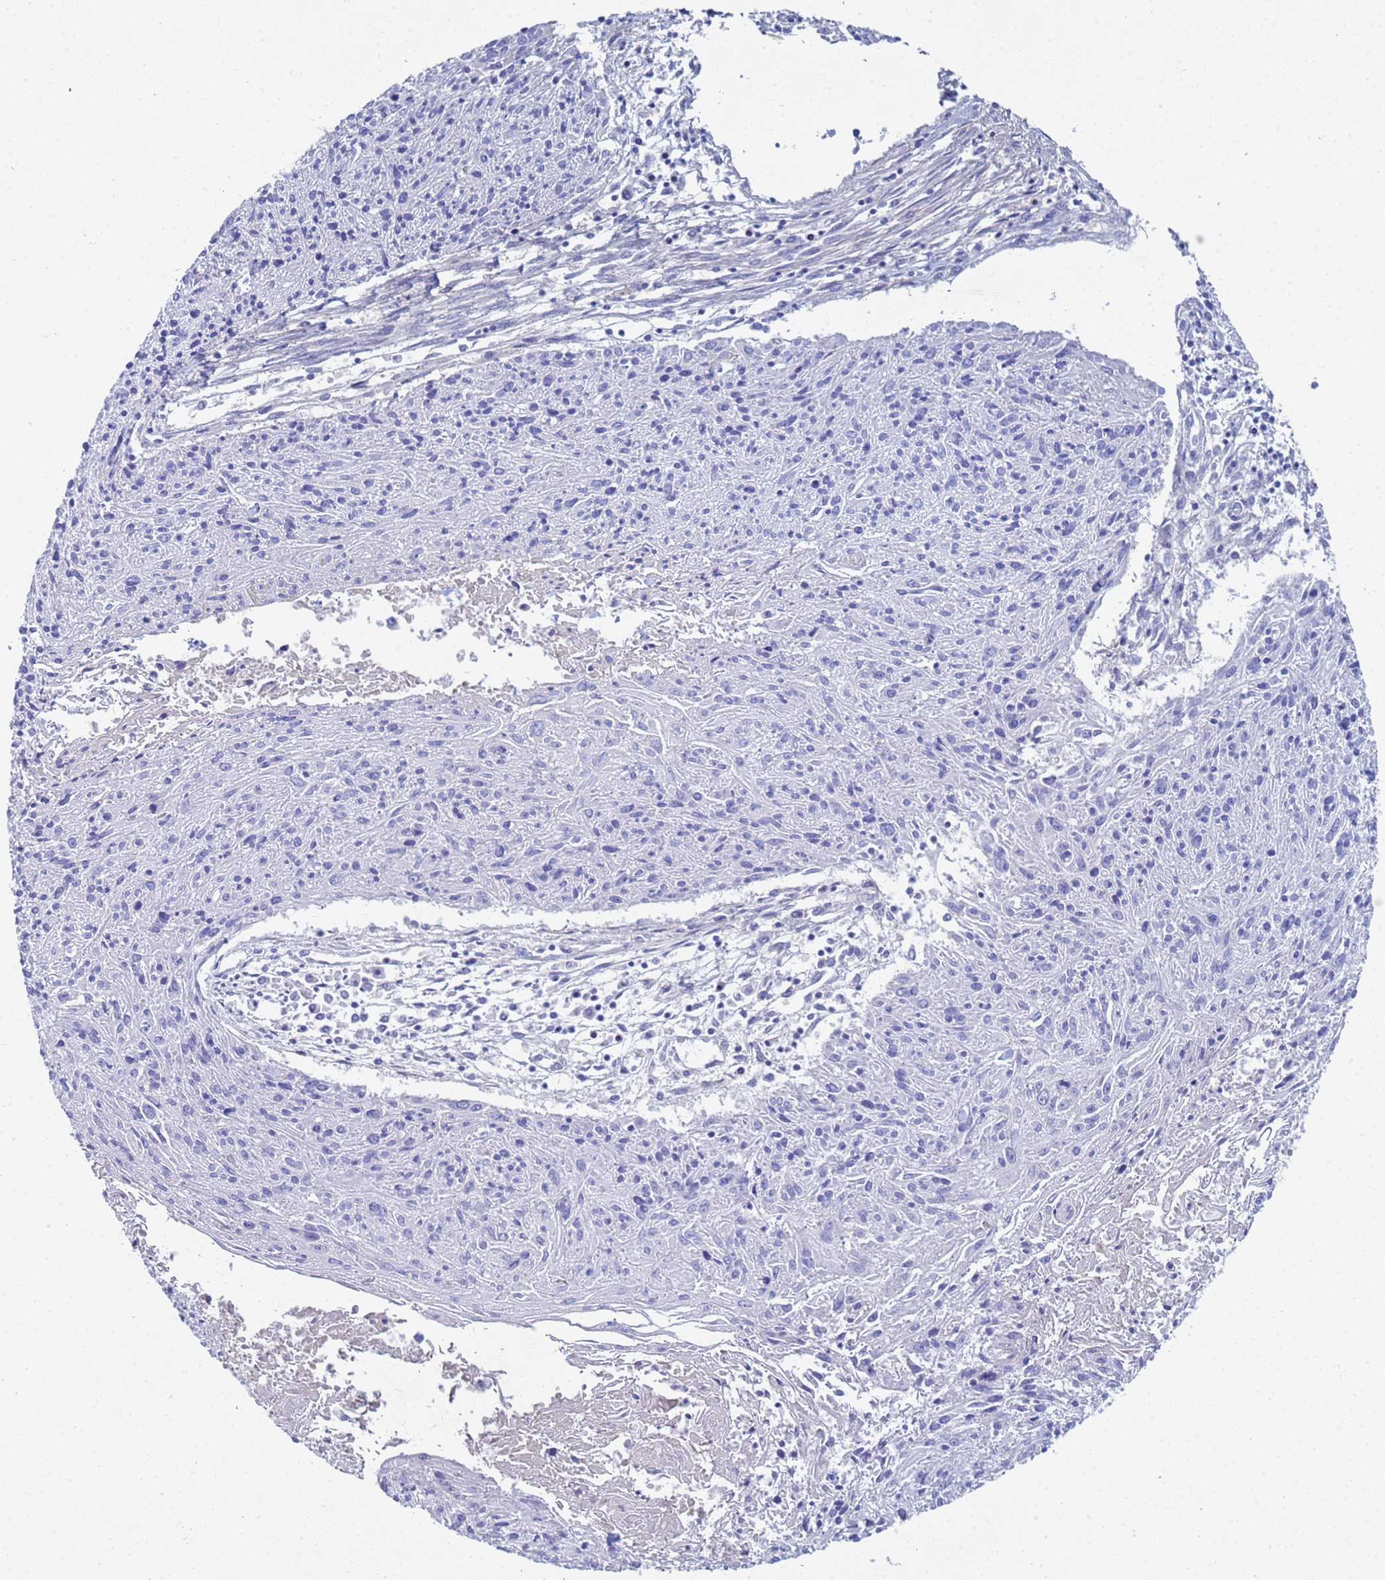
{"staining": {"intensity": "negative", "quantity": "none", "location": "none"}, "tissue": "cervical cancer", "cell_type": "Tumor cells", "image_type": "cancer", "snomed": [{"axis": "morphology", "description": "Squamous cell carcinoma, NOS"}, {"axis": "topography", "description": "Cervix"}], "caption": "The micrograph exhibits no significant staining in tumor cells of cervical squamous cell carcinoma.", "gene": "ABCA8", "patient": {"sex": "female", "age": 51}}